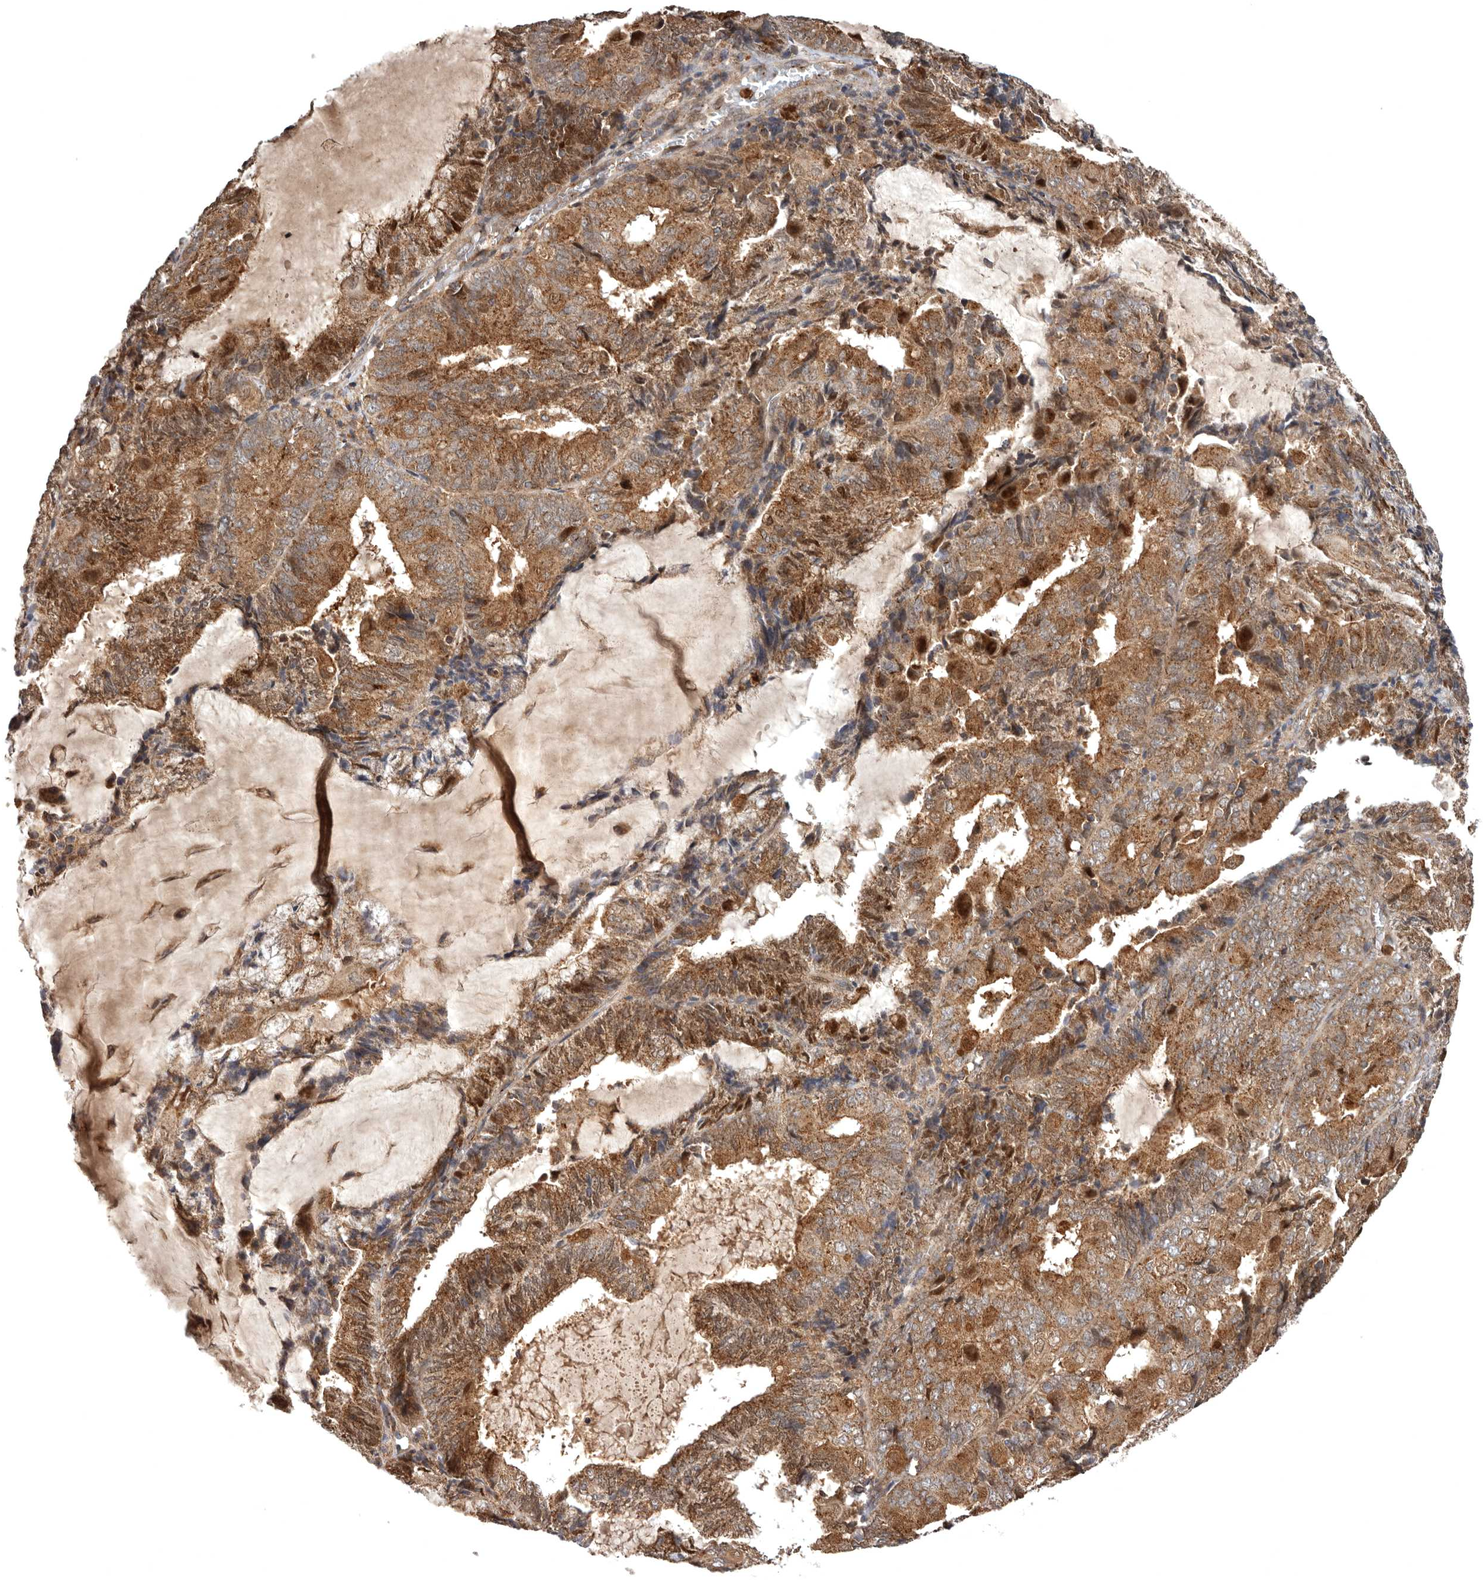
{"staining": {"intensity": "moderate", "quantity": ">75%", "location": "cytoplasmic/membranous"}, "tissue": "endometrial cancer", "cell_type": "Tumor cells", "image_type": "cancer", "snomed": [{"axis": "morphology", "description": "Adenocarcinoma, NOS"}, {"axis": "topography", "description": "Endometrium"}], "caption": "Immunohistochemical staining of endometrial adenocarcinoma displays medium levels of moderate cytoplasmic/membranous protein expression in approximately >75% of tumor cells.", "gene": "FGFR4", "patient": {"sex": "female", "age": 81}}